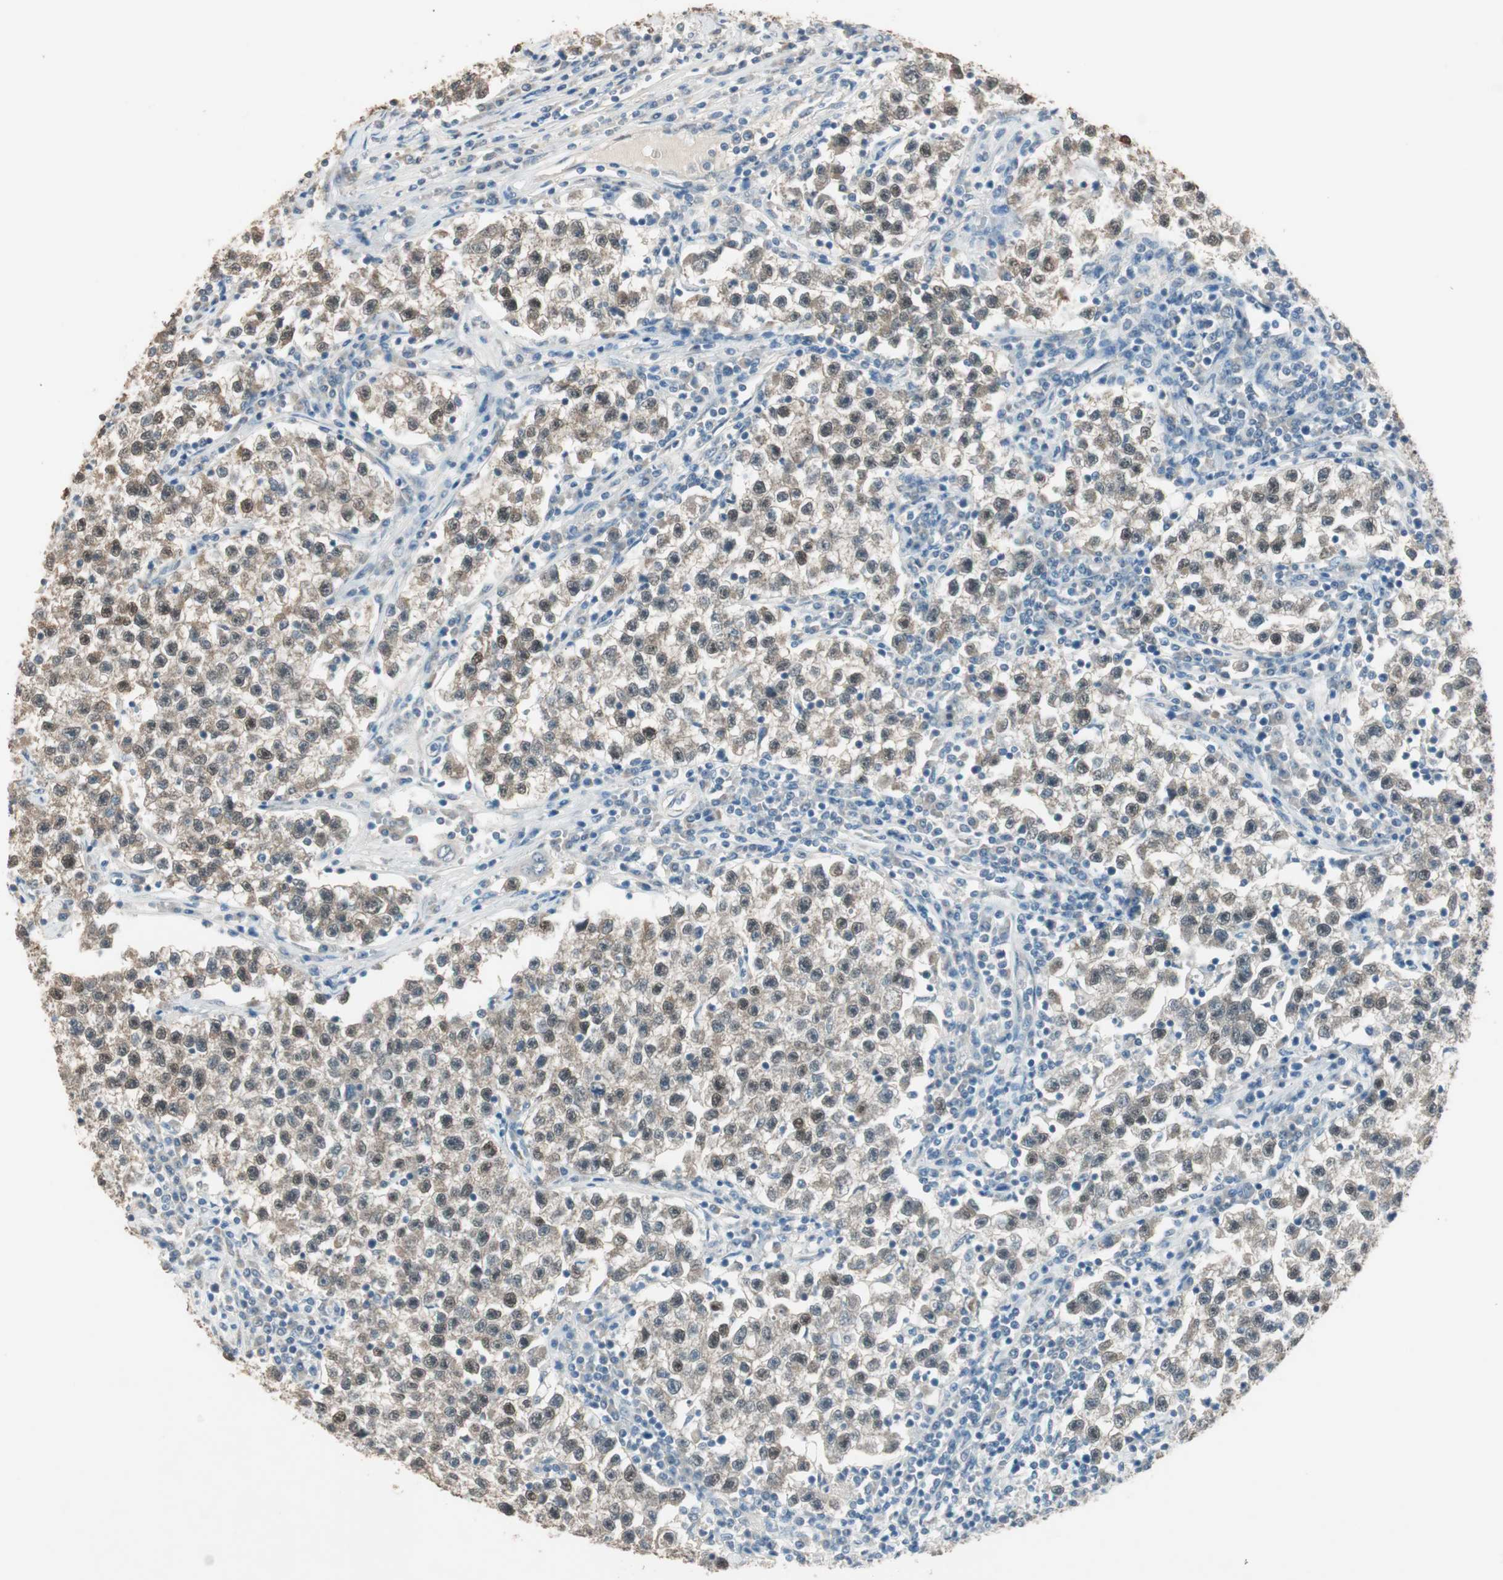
{"staining": {"intensity": "weak", "quantity": ">75%", "location": "cytoplasmic/membranous"}, "tissue": "testis cancer", "cell_type": "Tumor cells", "image_type": "cancer", "snomed": [{"axis": "morphology", "description": "Seminoma, NOS"}, {"axis": "topography", "description": "Testis"}], "caption": "DAB immunohistochemical staining of human testis seminoma displays weak cytoplasmic/membranous protein positivity in approximately >75% of tumor cells. The staining is performed using DAB (3,3'-diaminobenzidine) brown chromogen to label protein expression. The nuclei are counter-stained blue using hematoxylin.", "gene": "USP5", "patient": {"sex": "male", "age": 22}}